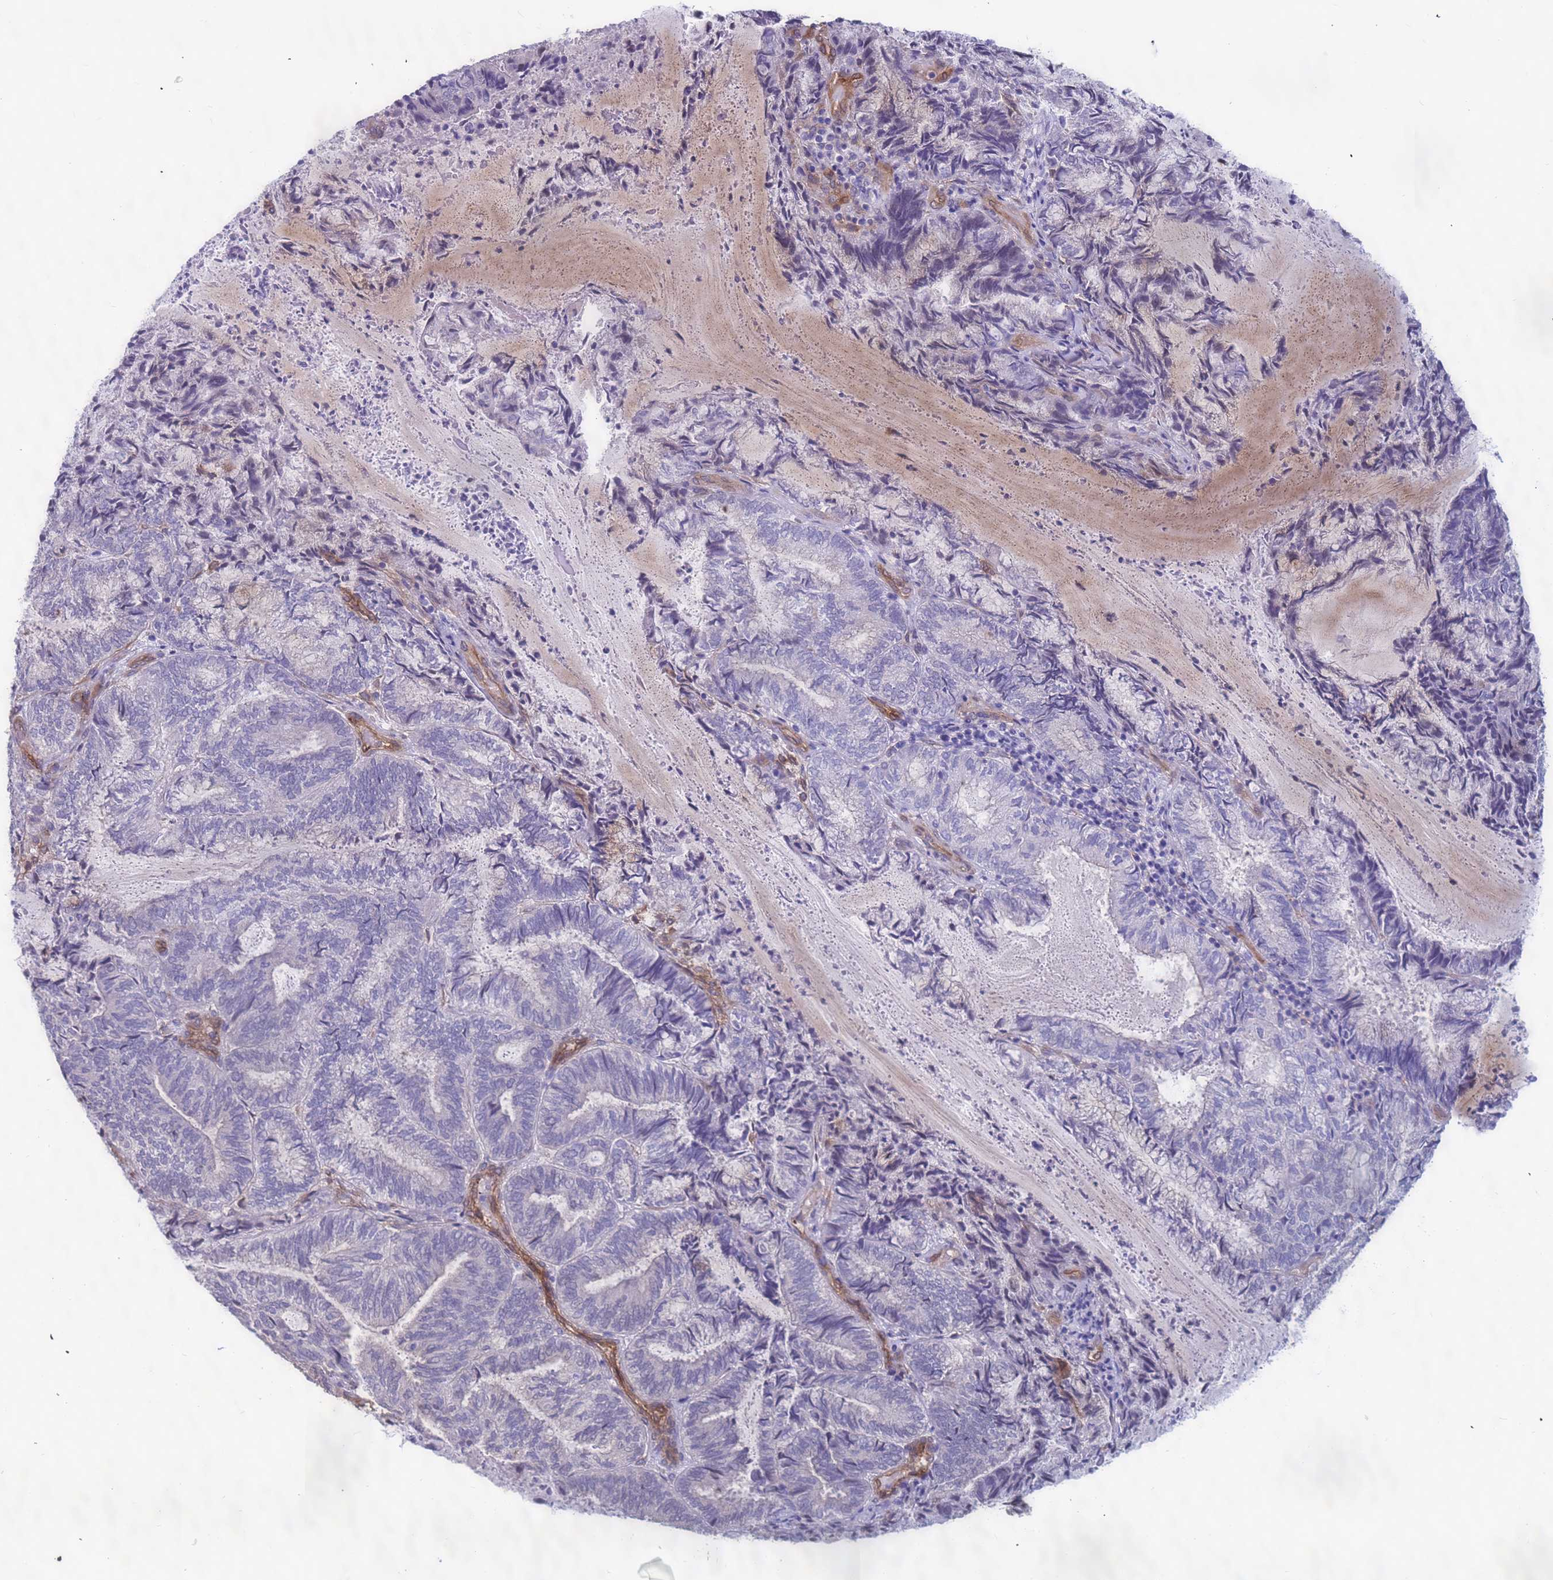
{"staining": {"intensity": "negative", "quantity": "none", "location": "none"}, "tissue": "endometrial cancer", "cell_type": "Tumor cells", "image_type": "cancer", "snomed": [{"axis": "morphology", "description": "Adenocarcinoma, NOS"}, {"axis": "topography", "description": "Endometrium"}], "caption": "Endometrial adenocarcinoma stained for a protein using immunohistochemistry (IHC) exhibits no expression tumor cells.", "gene": "EHD2", "patient": {"sex": "female", "age": 80}}